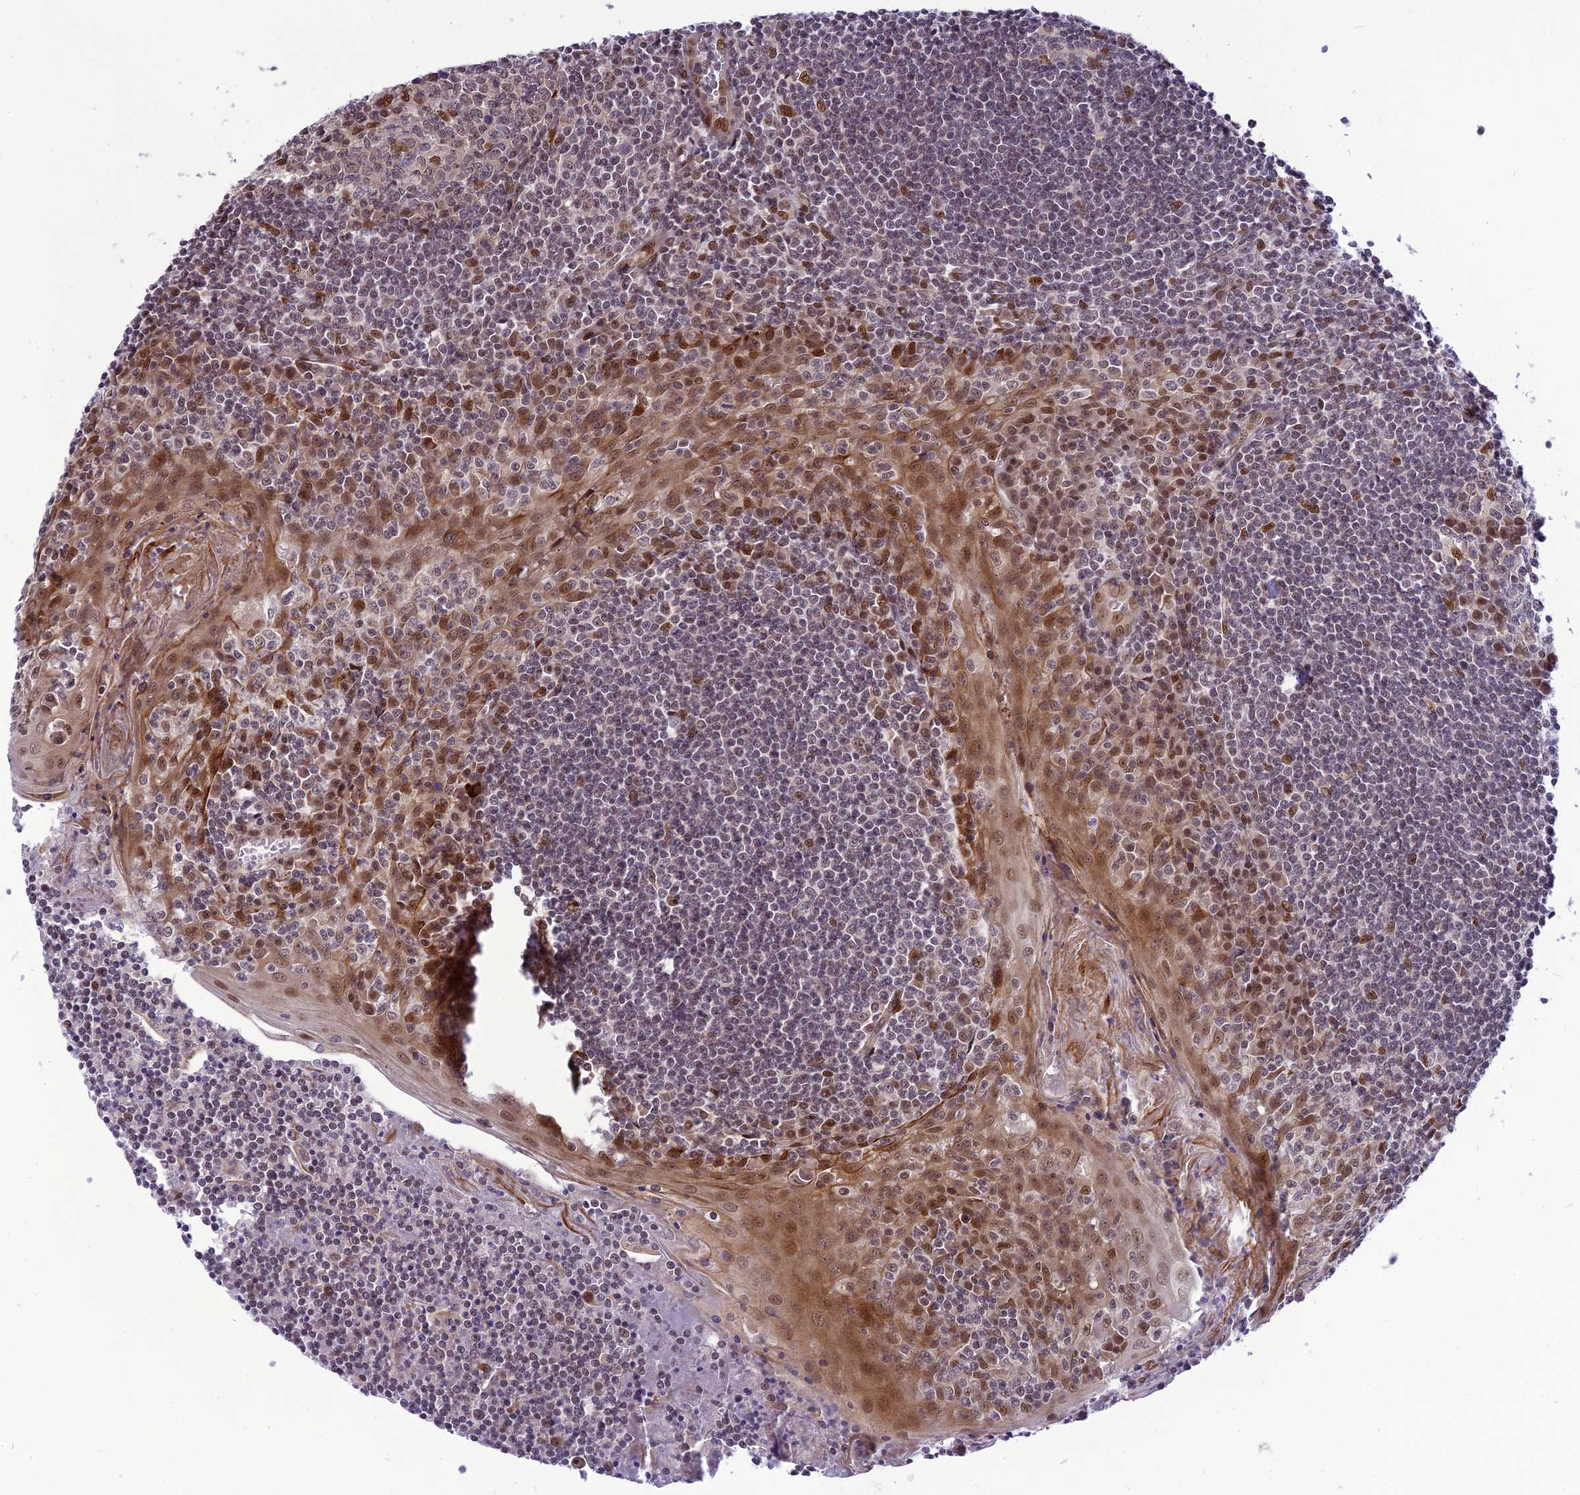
{"staining": {"intensity": "moderate", "quantity": "25%-75%", "location": "nuclear"}, "tissue": "tonsil", "cell_type": "Germinal center cells", "image_type": "normal", "snomed": [{"axis": "morphology", "description": "Normal tissue, NOS"}, {"axis": "topography", "description": "Tonsil"}], "caption": "This histopathology image reveals immunohistochemistry (IHC) staining of unremarkable tonsil, with medium moderate nuclear expression in approximately 25%-75% of germinal center cells.", "gene": "RTRAF", "patient": {"sex": "male", "age": 27}}